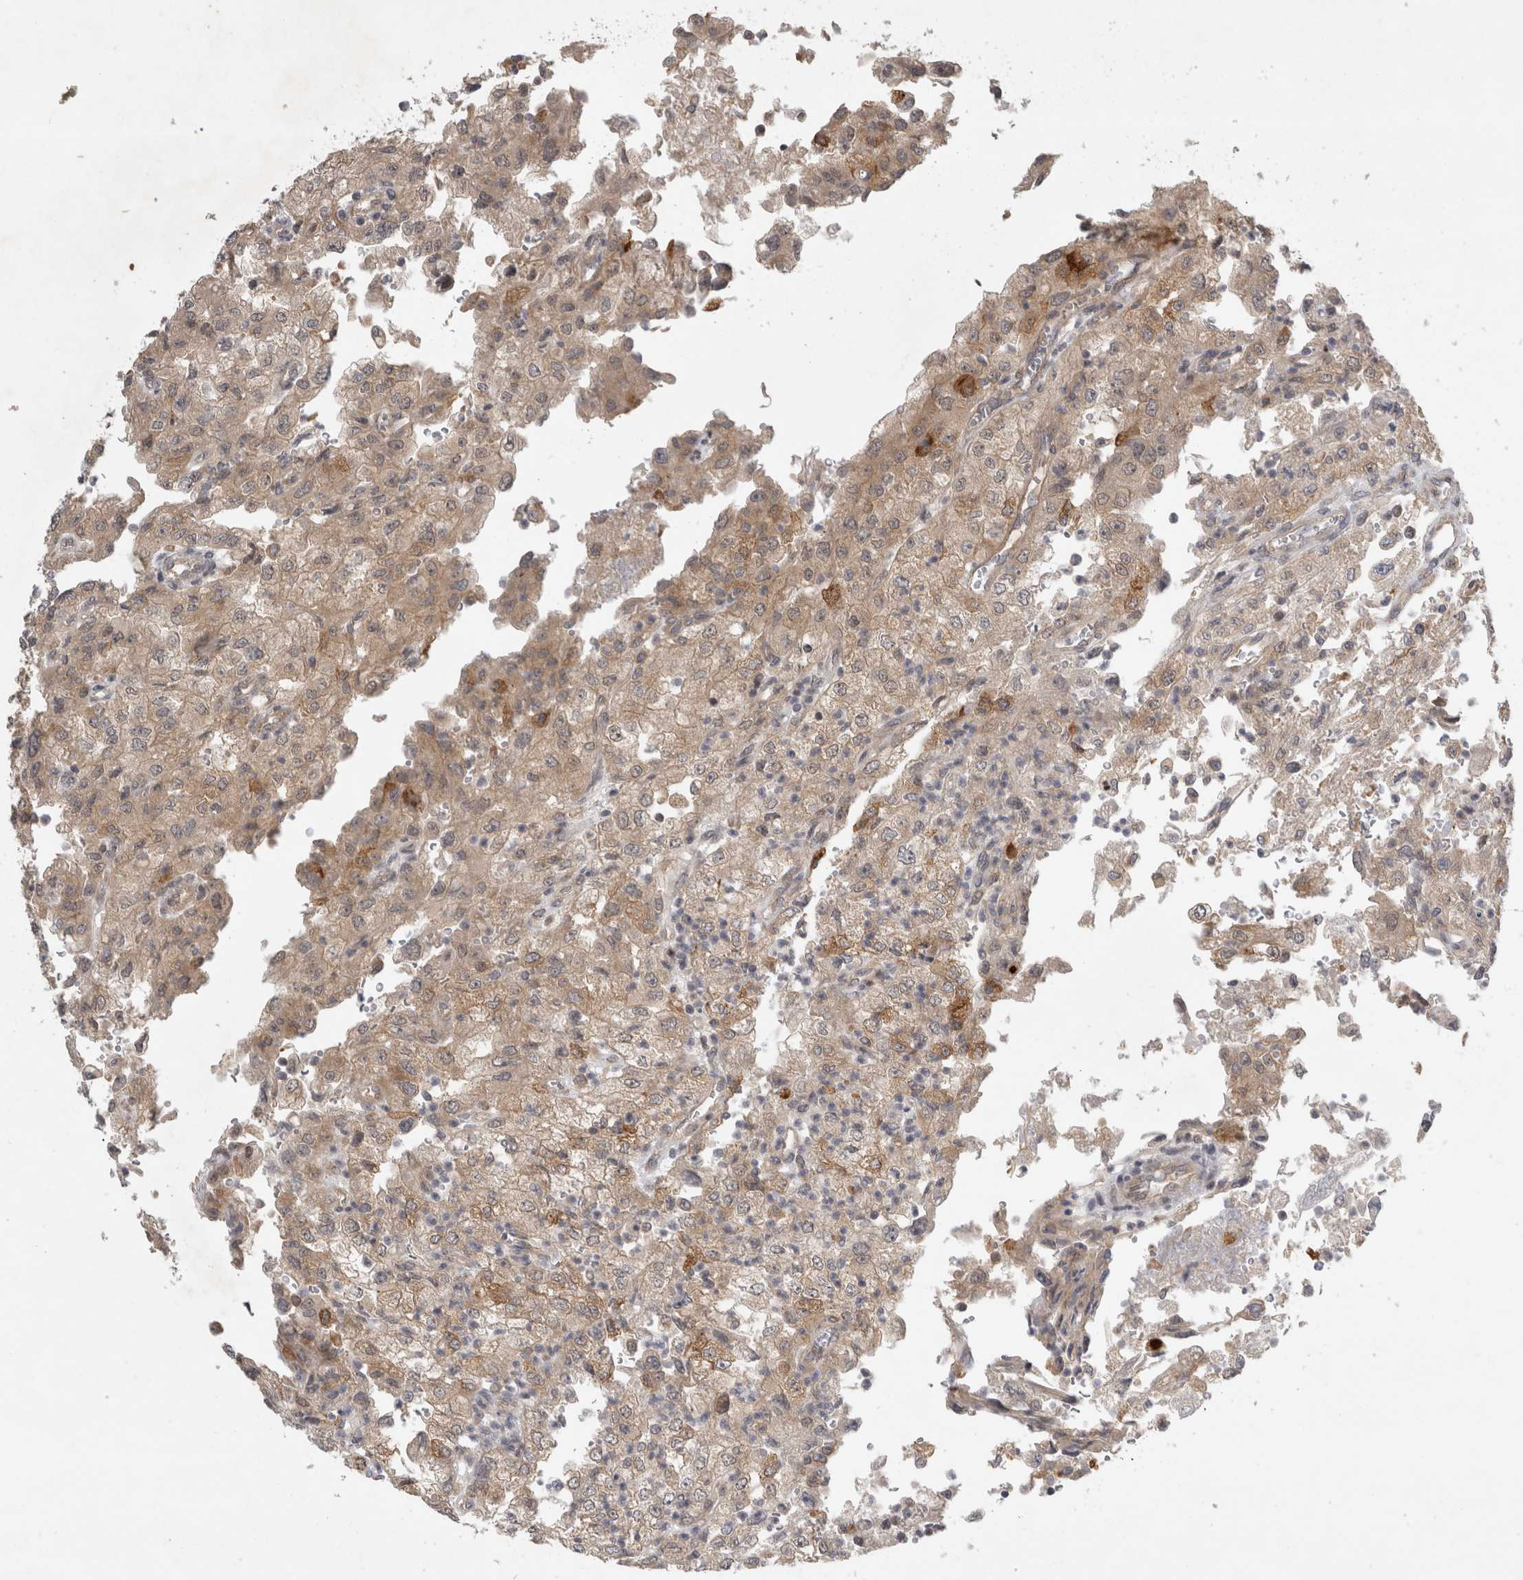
{"staining": {"intensity": "weak", "quantity": ">75%", "location": "cytoplasmic/membranous"}, "tissue": "renal cancer", "cell_type": "Tumor cells", "image_type": "cancer", "snomed": [{"axis": "morphology", "description": "Adenocarcinoma, NOS"}, {"axis": "topography", "description": "Kidney"}], "caption": "DAB immunohistochemical staining of human adenocarcinoma (renal) demonstrates weak cytoplasmic/membranous protein staining in about >75% of tumor cells.", "gene": "AASDHPPT", "patient": {"sex": "female", "age": 54}}